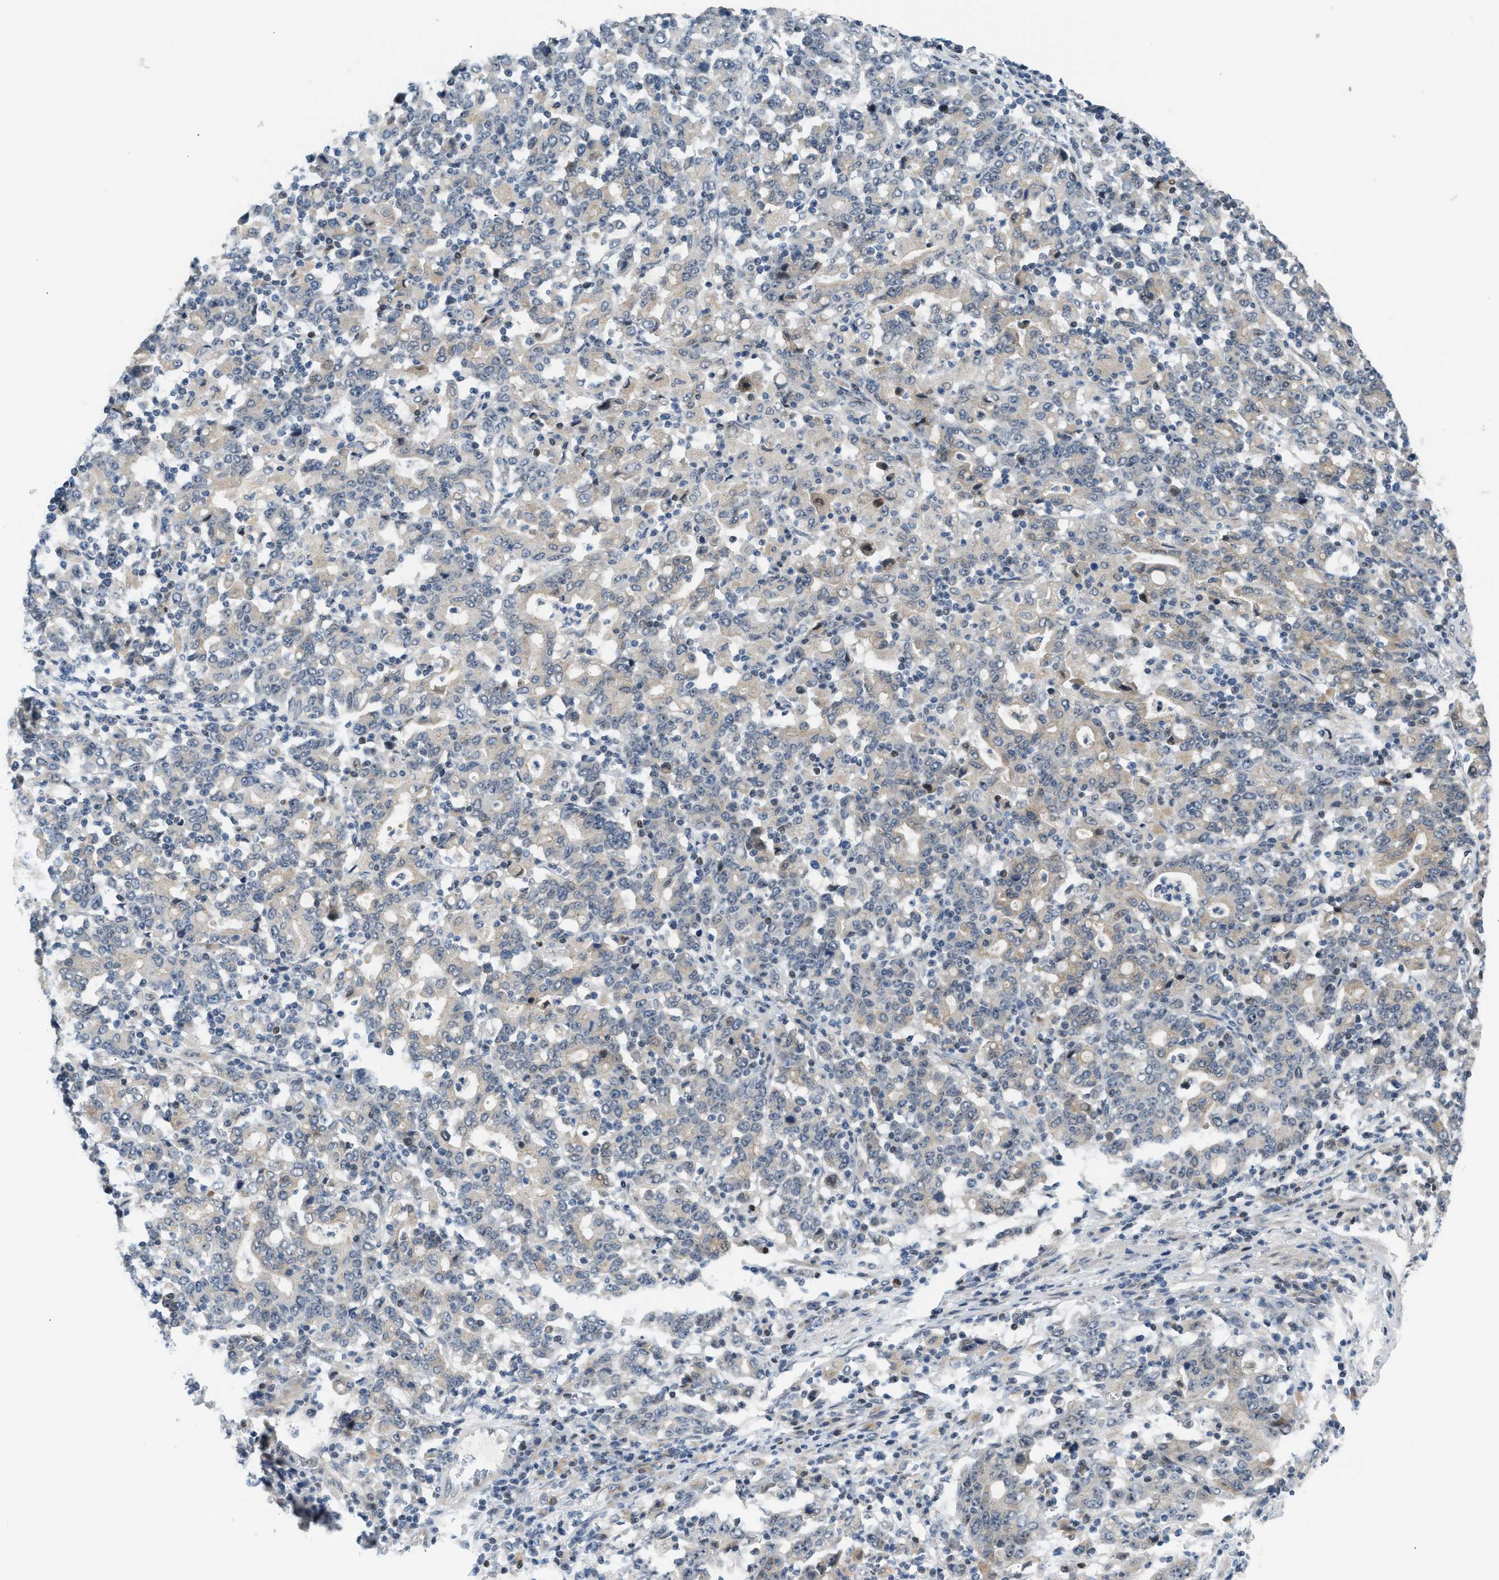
{"staining": {"intensity": "weak", "quantity": "<25%", "location": "cytoplasmic/membranous"}, "tissue": "stomach cancer", "cell_type": "Tumor cells", "image_type": "cancer", "snomed": [{"axis": "morphology", "description": "Adenocarcinoma, NOS"}, {"axis": "topography", "description": "Stomach, upper"}], "caption": "A photomicrograph of stomach adenocarcinoma stained for a protein shows no brown staining in tumor cells.", "gene": "NPS", "patient": {"sex": "male", "age": 69}}